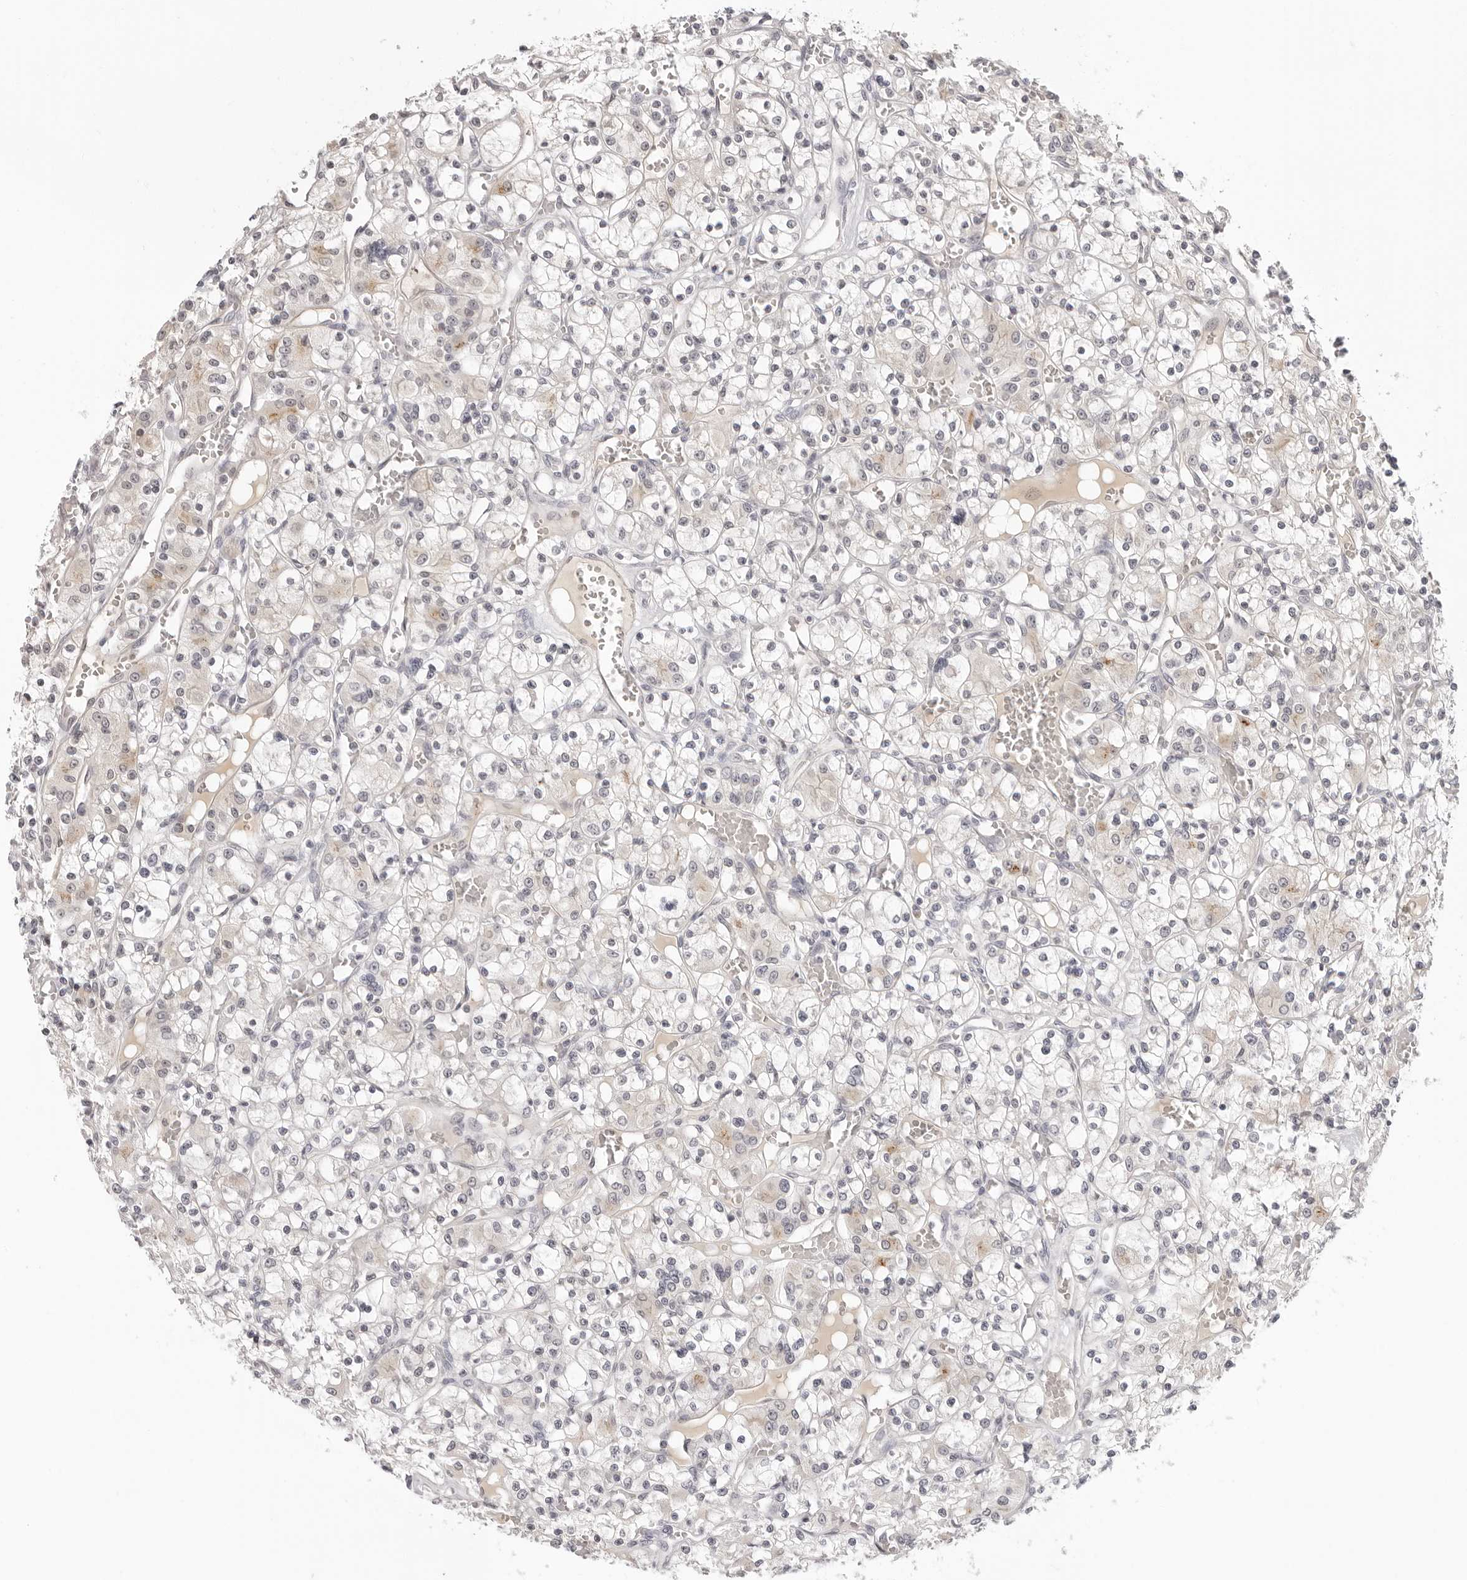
{"staining": {"intensity": "weak", "quantity": "<25%", "location": "cytoplasmic/membranous"}, "tissue": "renal cancer", "cell_type": "Tumor cells", "image_type": "cancer", "snomed": [{"axis": "morphology", "description": "Adenocarcinoma, NOS"}, {"axis": "topography", "description": "Kidney"}], "caption": "An image of adenocarcinoma (renal) stained for a protein reveals no brown staining in tumor cells. Nuclei are stained in blue.", "gene": "STRADB", "patient": {"sex": "female", "age": 59}}